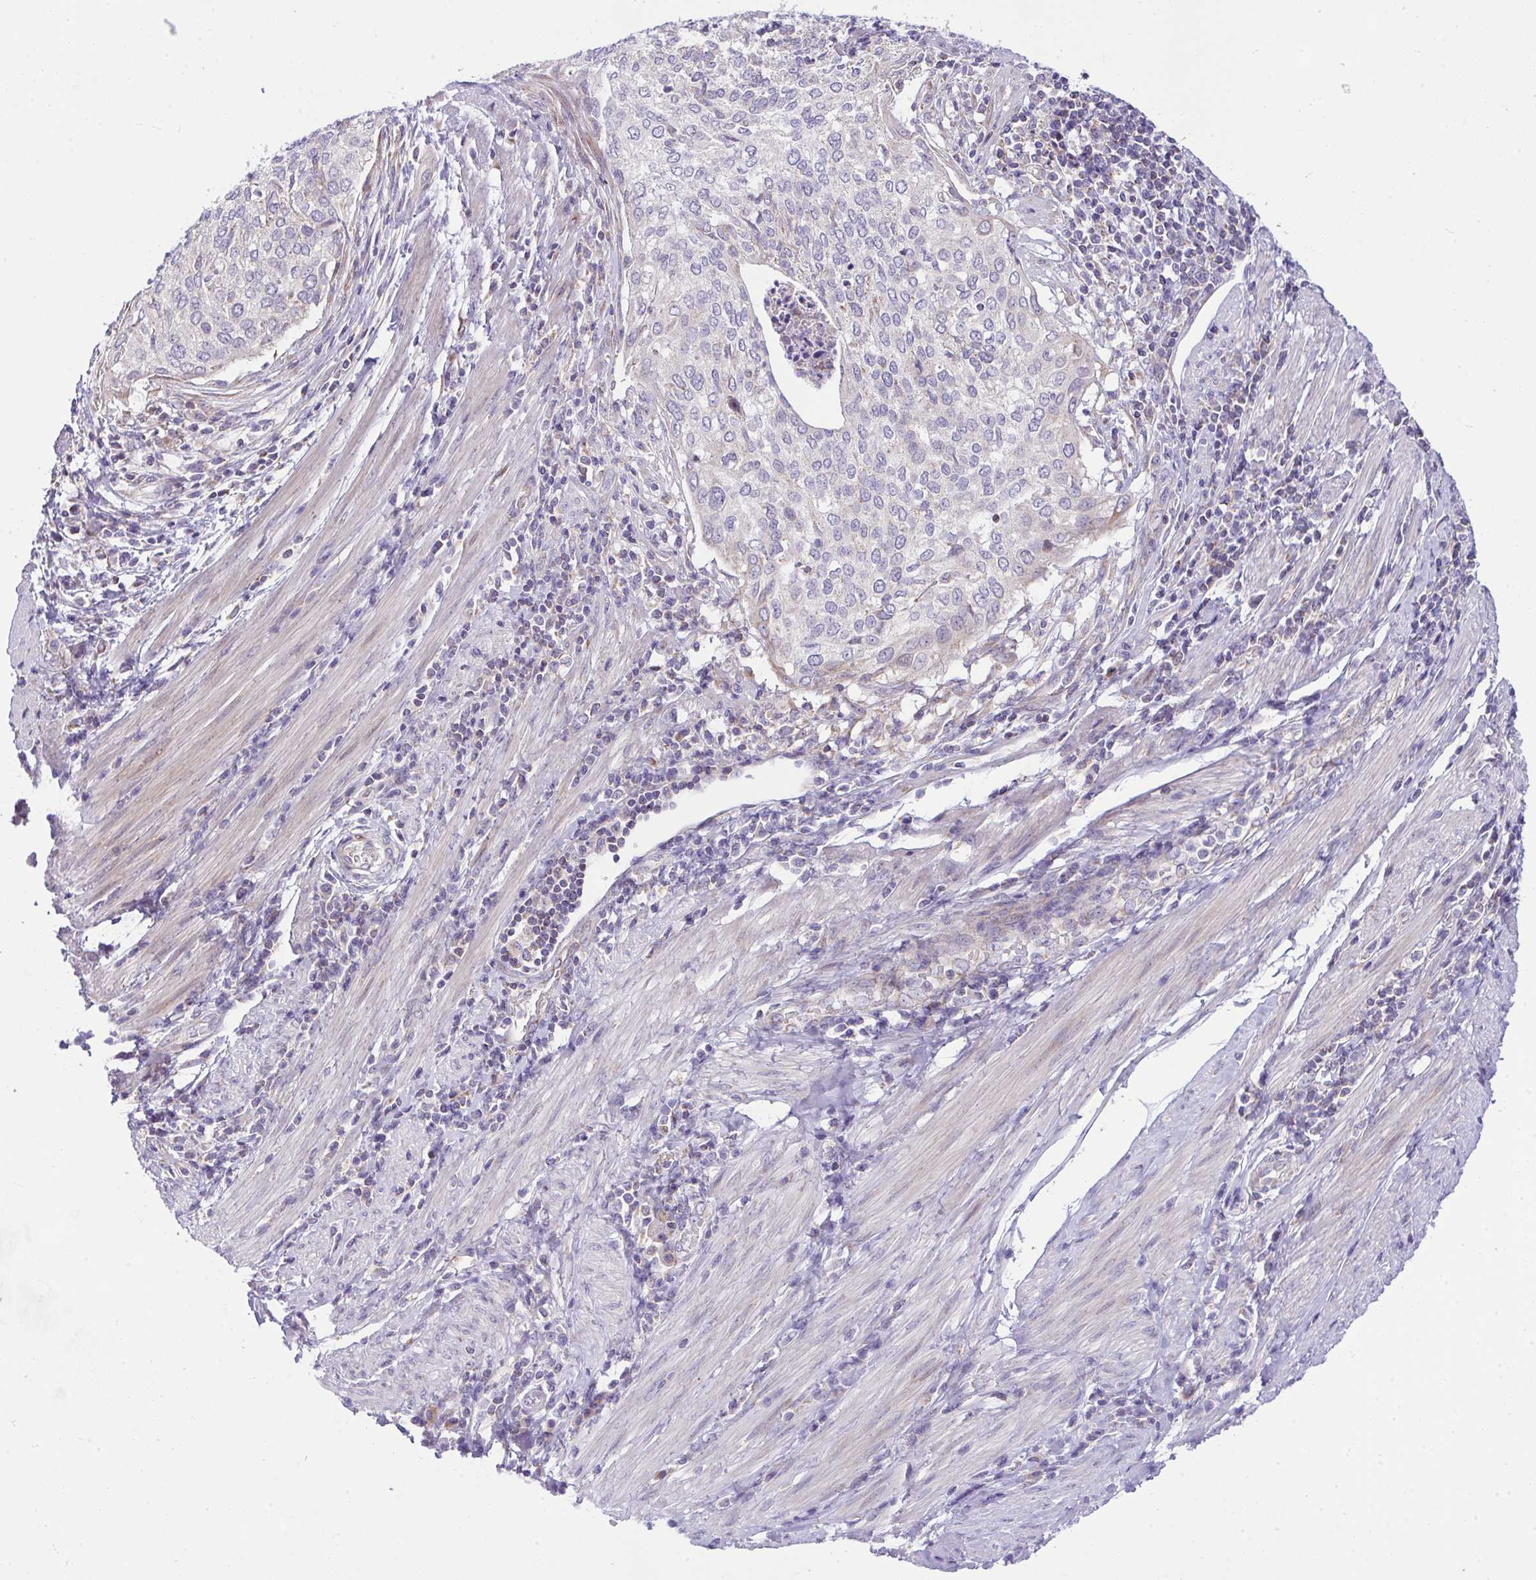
{"staining": {"intensity": "negative", "quantity": "none", "location": "none"}, "tissue": "cervical cancer", "cell_type": "Tumor cells", "image_type": "cancer", "snomed": [{"axis": "morphology", "description": "Squamous cell carcinoma, NOS"}, {"axis": "topography", "description": "Cervix"}], "caption": "IHC histopathology image of neoplastic tissue: cervical squamous cell carcinoma stained with DAB demonstrates no significant protein positivity in tumor cells.", "gene": "CEP63", "patient": {"sex": "female", "age": 38}}